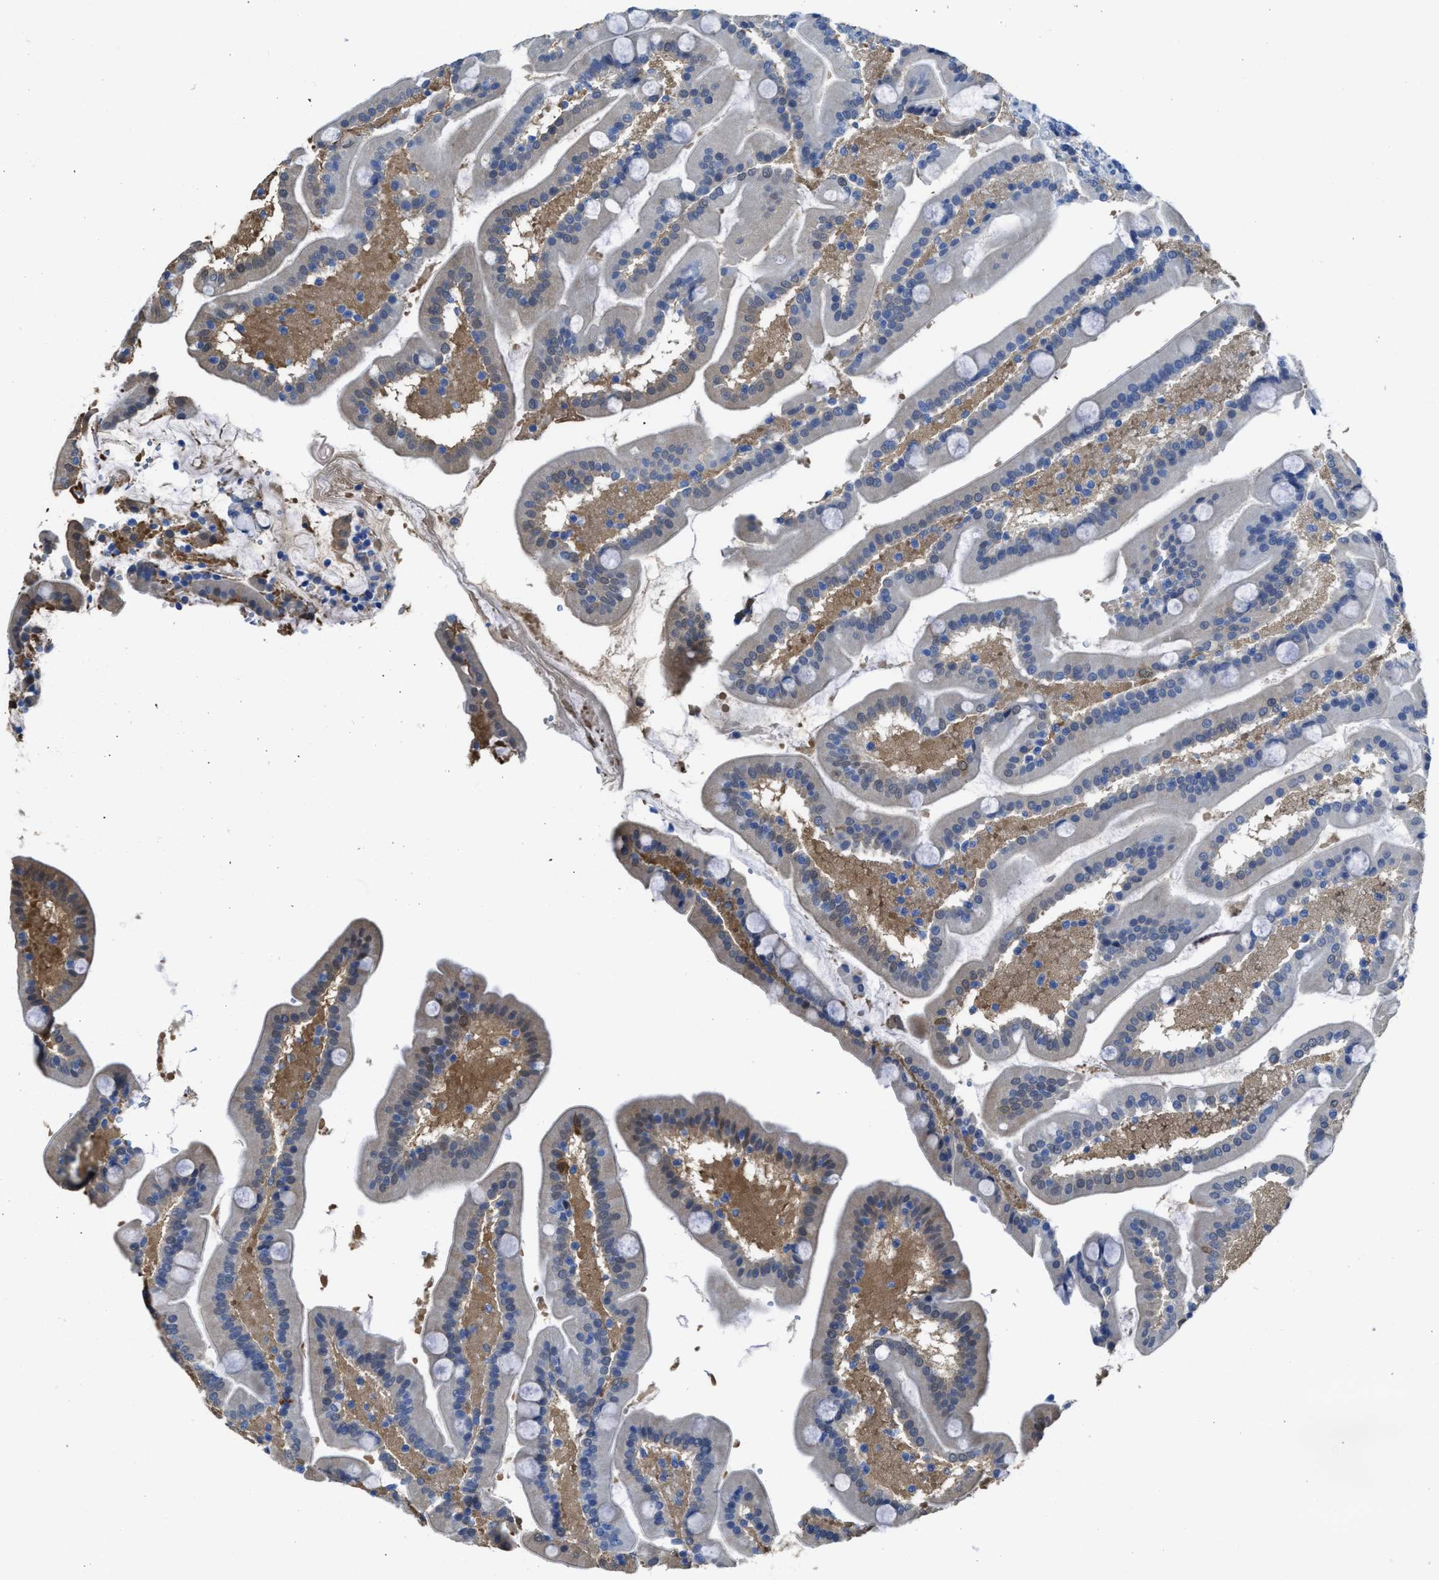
{"staining": {"intensity": "weak", "quantity": "<25%", "location": "cytoplasmic/membranous"}, "tissue": "duodenum", "cell_type": "Glandular cells", "image_type": "normal", "snomed": [{"axis": "morphology", "description": "Normal tissue, NOS"}, {"axis": "topography", "description": "Duodenum"}], "caption": "This micrograph is of benign duodenum stained with immunohistochemistry to label a protein in brown with the nuclei are counter-stained blue. There is no staining in glandular cells.", "gene": "ASS1", "patient": {"sex": "male", "age": 54}}